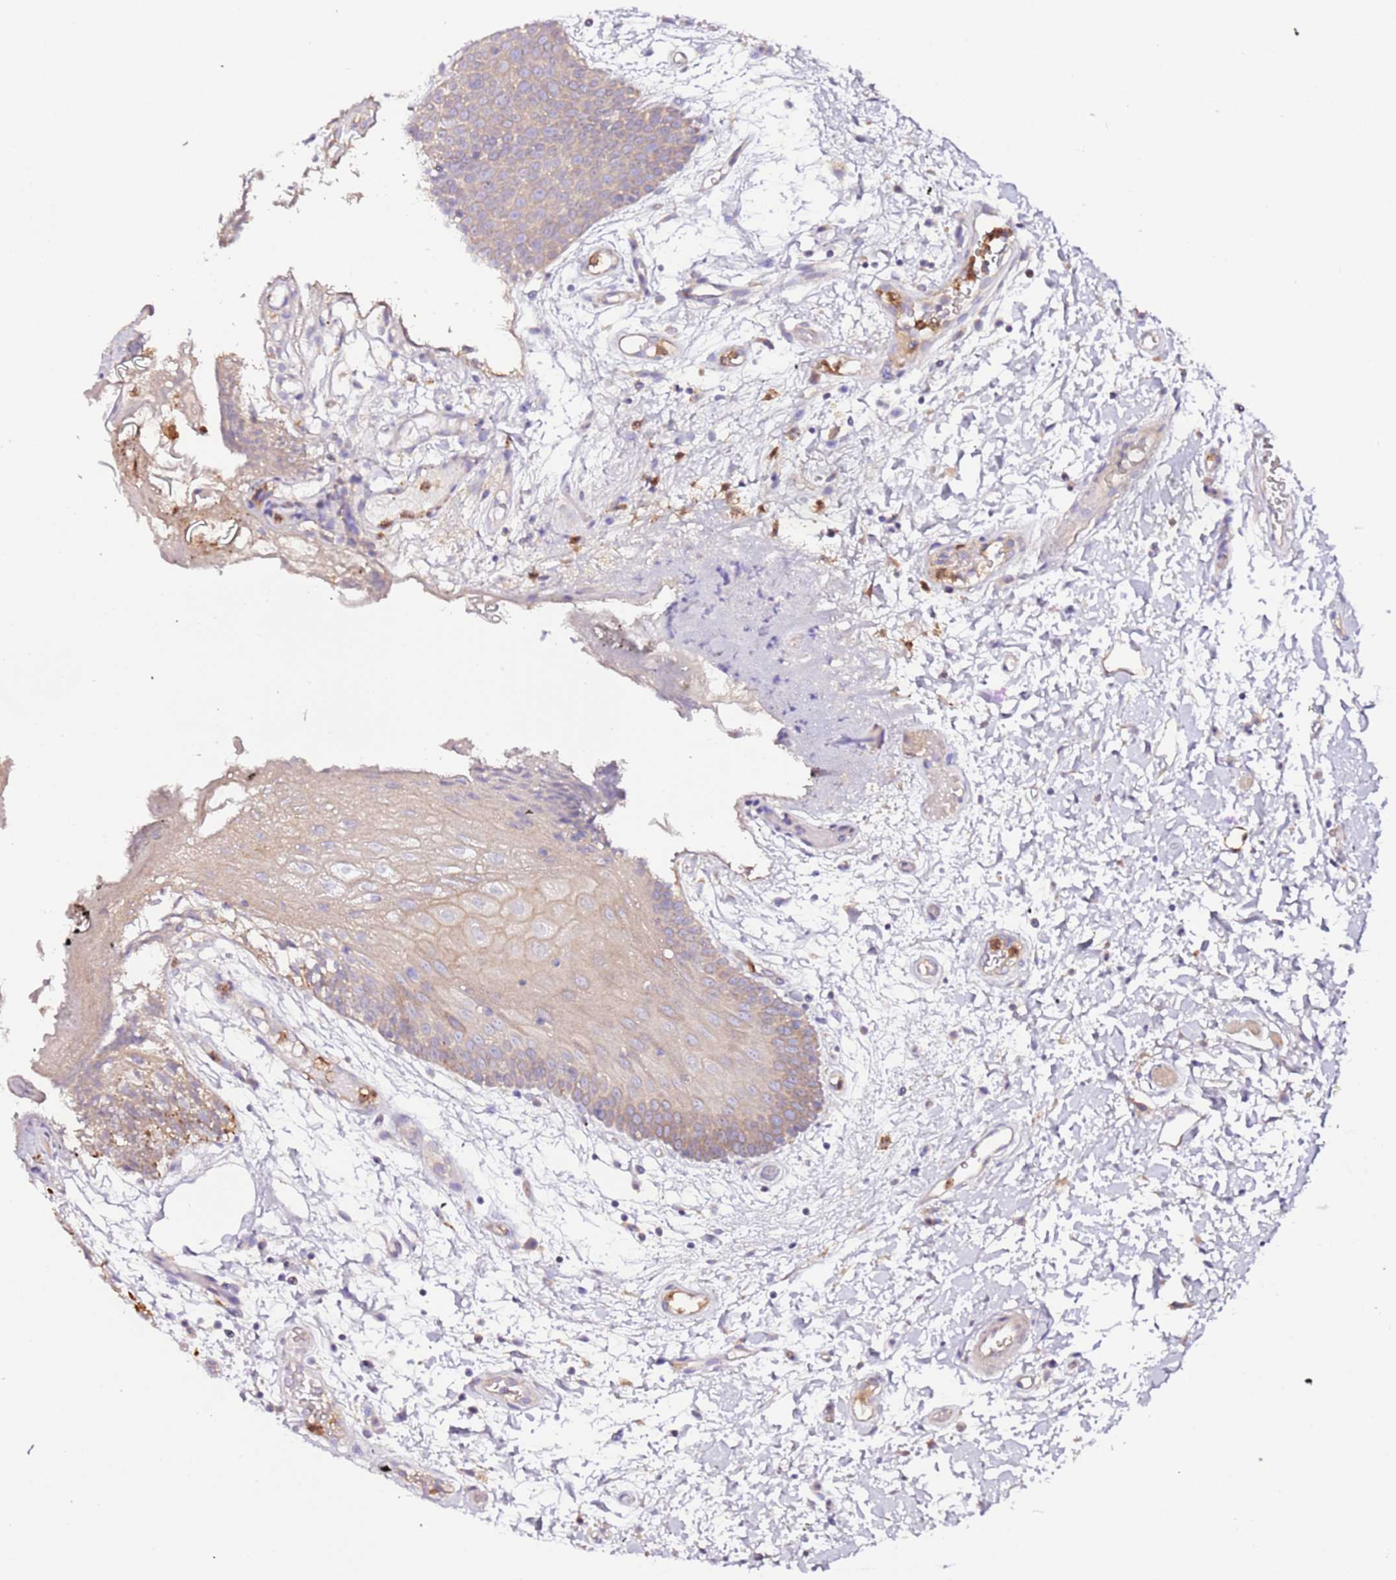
{"staining": {"intensity": "weak", "quantity": ">75%", "location": "cytoplasmic/membranous"}, "tissue": "oral mucosa", "cell_type": "Squamous epithelial cells", "image_type": "normal", "snomed": [{"axis": "morphology", "description": "Normal tissue, NOS"}, {"axis": "topography", "description": "Skeletal muscle"}, {"axis": "topography", "description": "Oral tissue"}, {"axis": "topography", "description": "Salivary gland"}, {"axis": "topography", "description": "Peripheral nerve tissue"}], "caption": "Protein analysis of normal oral mucosa demonstrates weak cytoplasmic/membranous staining in about >75% of squamous epithelial cells. Using DAB (3,3'-diaminobenzidine) (brown) and hematoxylin (blue) stains, captured at high magnification using brightfield microscopy.", "gene": "FLVCR1", "patient": {"sex": "male", "age": 54}}